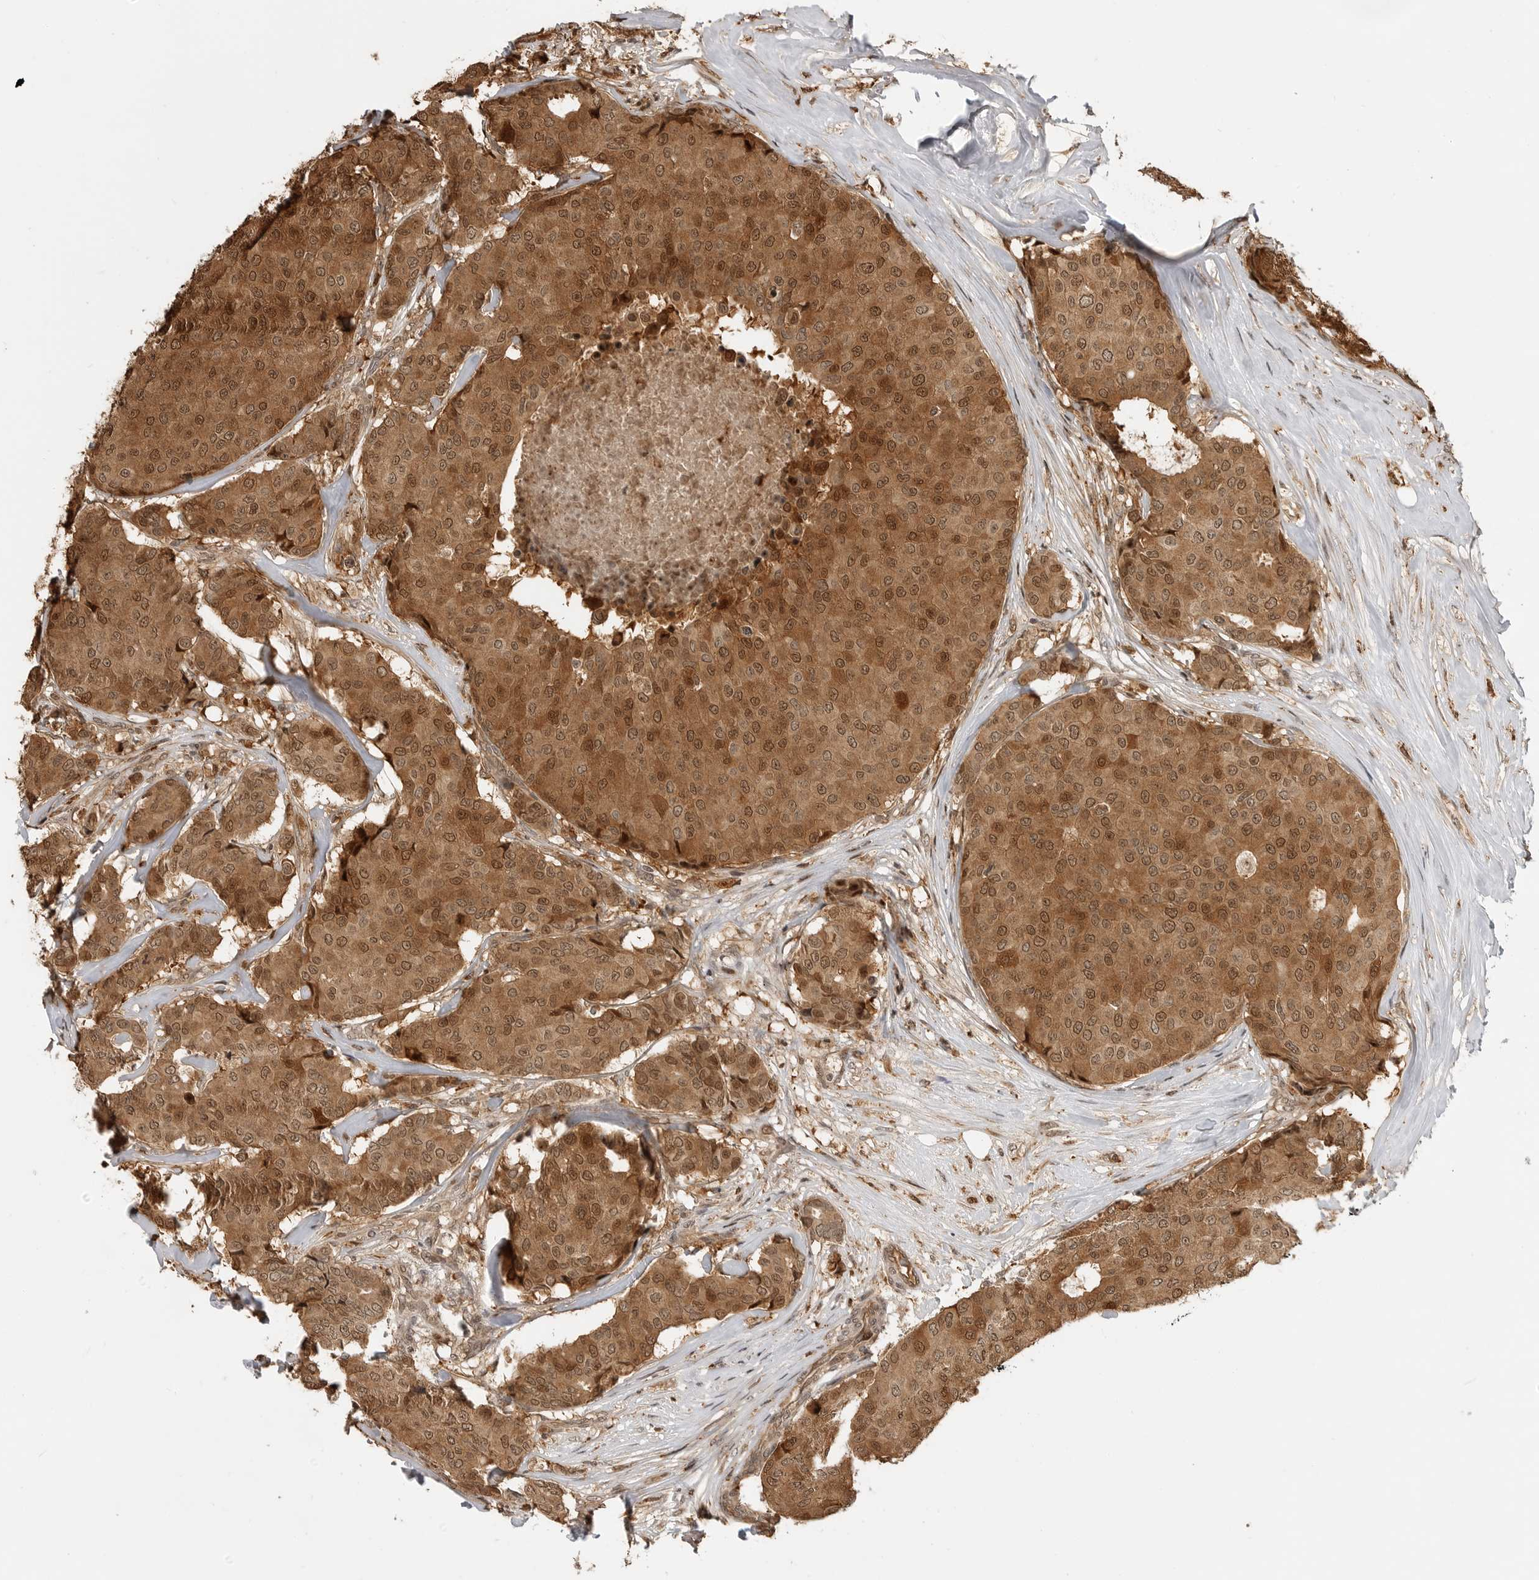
{"staining": {"intensity": "strong", "quantity": ">75%", "location": "cytoplasmic/membranous,nuclear"}, "tissue": "breast cancer", "cell_type": "Tumor cells", "image_type": "cancer", "snomed": [{"axis": "morphology", "description": "Duct carcinoma"}, {"axis": "topography", "description": "Breast"}], "caption": "This is a histology image of immunohistochemistry staining of breast cancer, which shows strong expression in the cytoplasmic/membranous and nuclear of tumor cells.", "gene": "BMP2K", "patient": {"sex": "female", "age": 75}}